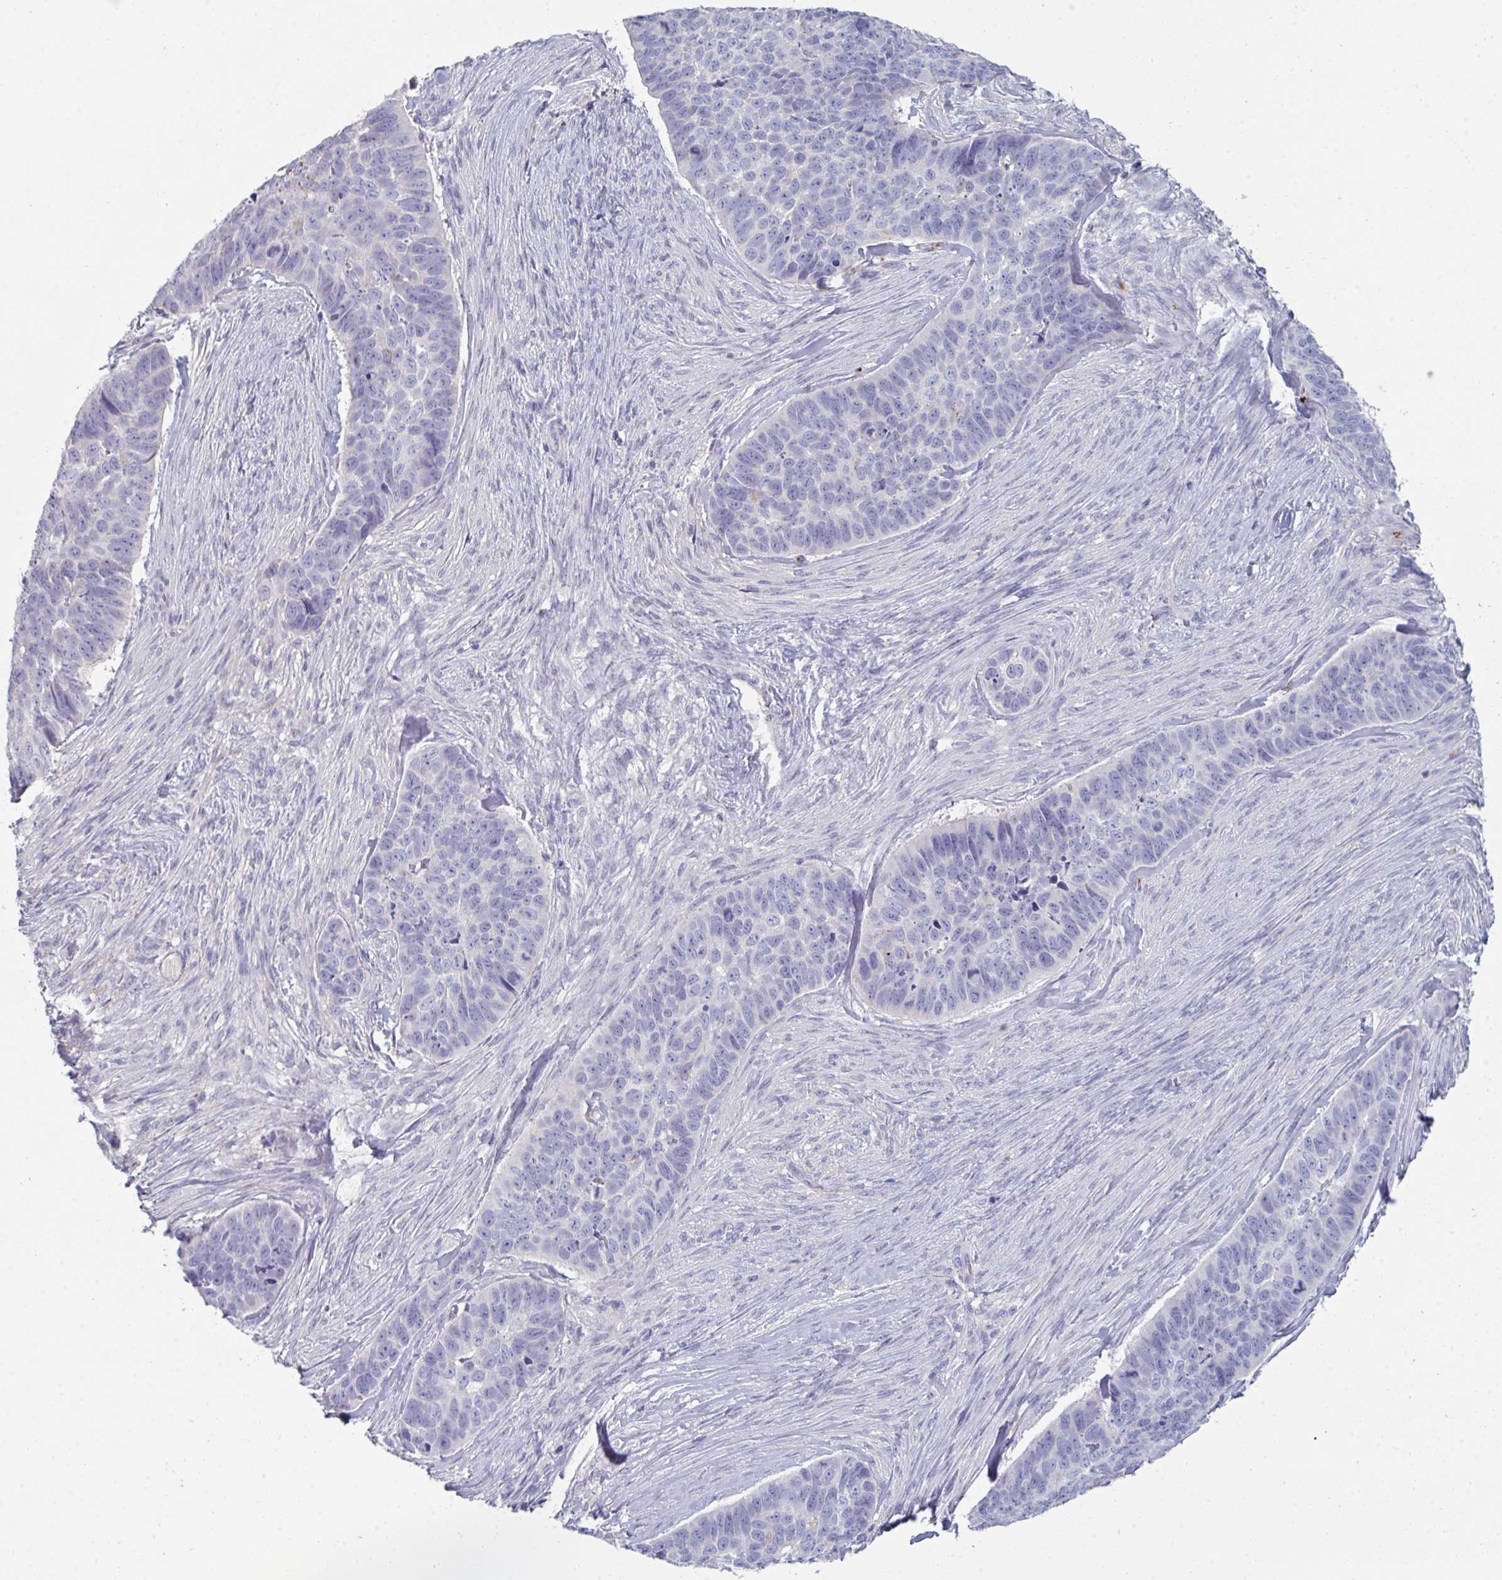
{"staining": {"intensity": "negative", "quantity": "none", "location": "none"}, "tissue": "skin cancer", "cell_type": "Tumor cells", "image_type": "cancer", "snomed": [{"axis": "morphology", "description": "Basal cell carcinoma"}, {"axis": "topography", "description": "Skin"}], "caption": "Tumor cells are negative for brown protein staining in skin basal cell carcinoma.", "gene": "HGFAC", "patient": {"sex": "female", "age": 82}}